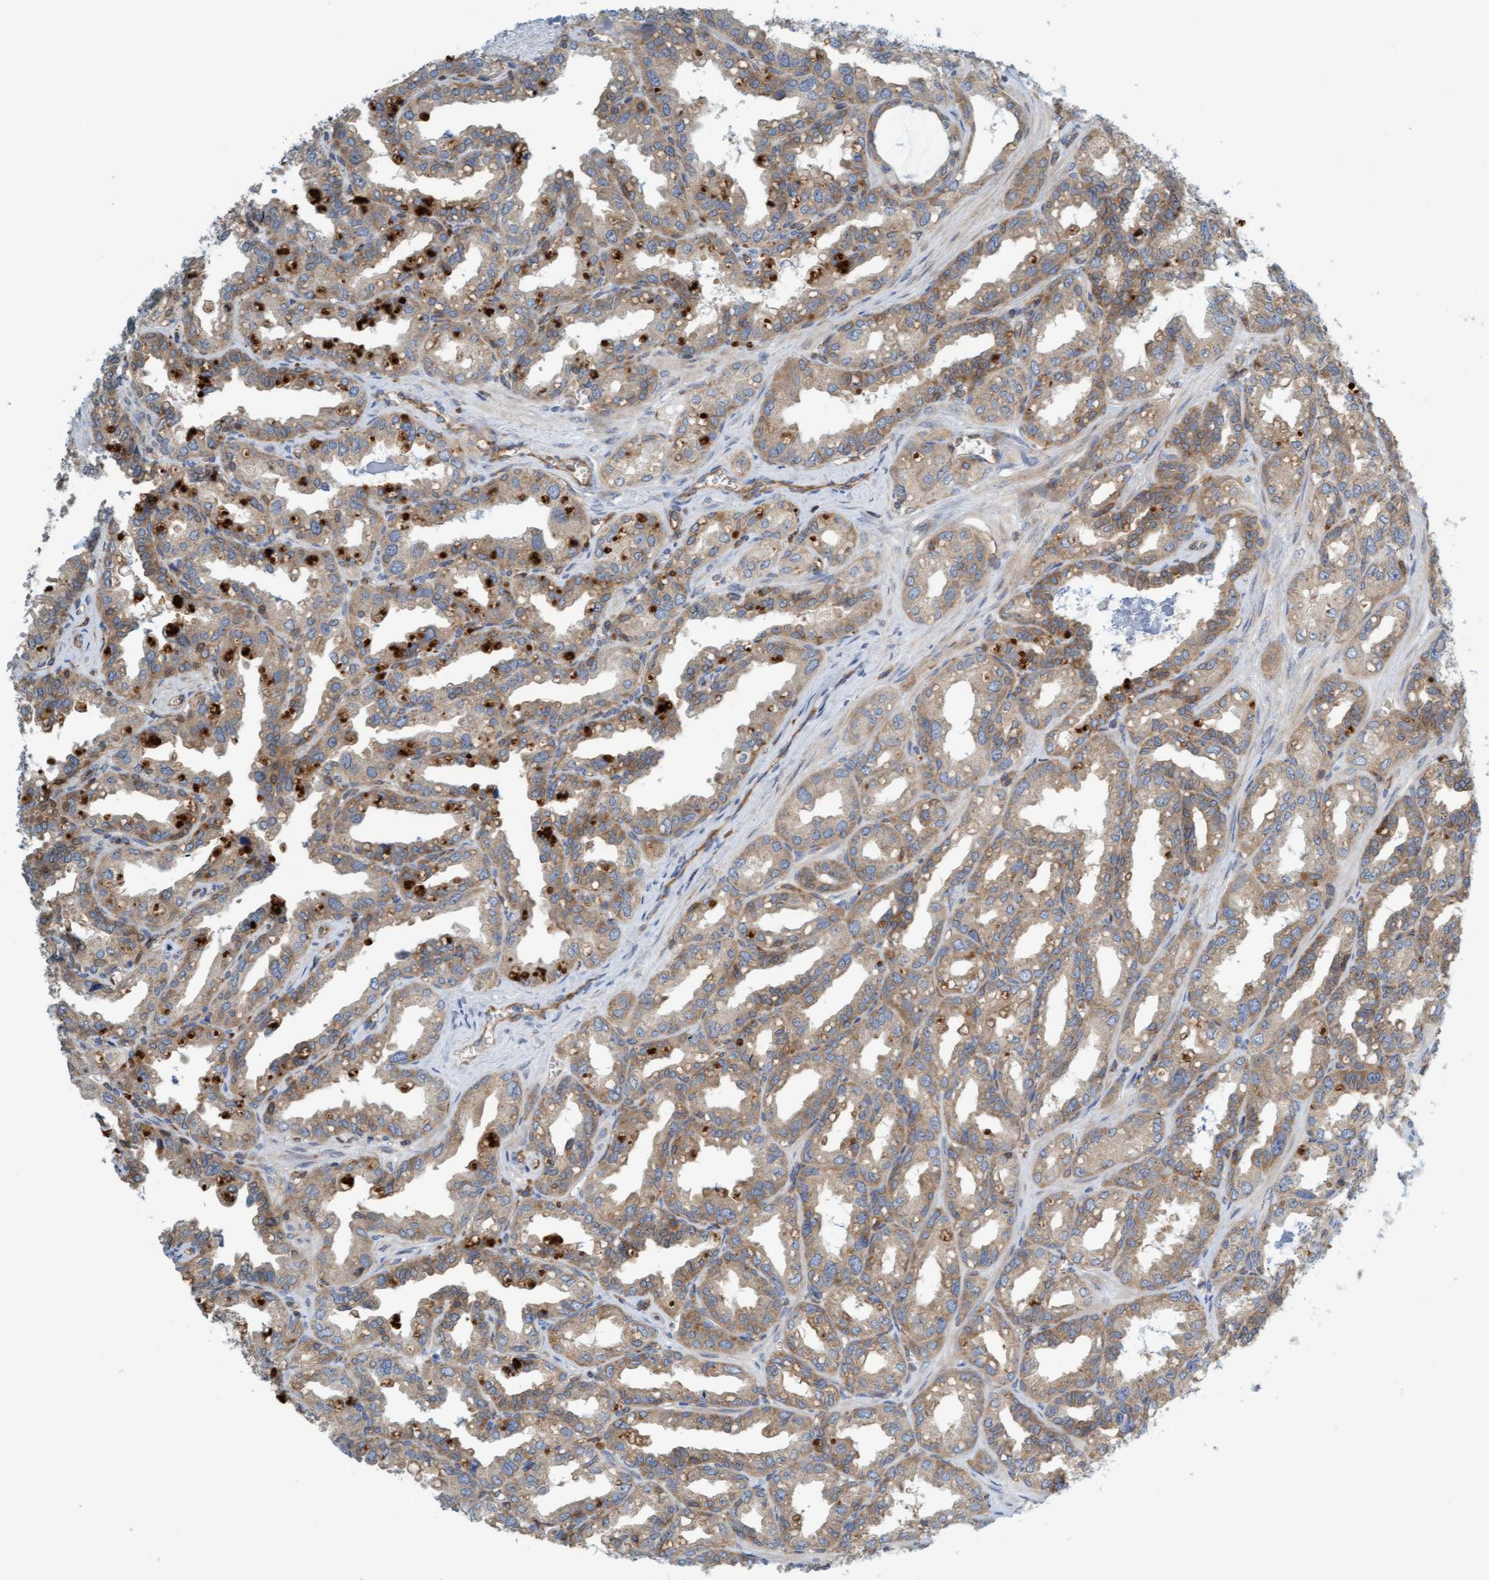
{"staining": {"intensity": "weak", "quantity": ">75%", "location": "cytoplasmic/membranous"}, "tissue": "seminal vesicle", "cell_type": "Glandular cells", "image_type": "normal", "snomed": [{"axis": "morphology", "description": "Normal tissue, NOS"}, {"axis": "topography", "description": "Prostate"}, {"axis": "topography", "description": "Seminal veicle"}], "caption": "Seminal vesicle stained for a protein (brown) displays weak cytoplasmic/membranous positive expression in approximately >75% of glandular cells.", "gene": "PRKD2", "patient": {"sex": "male", "age": 51}}